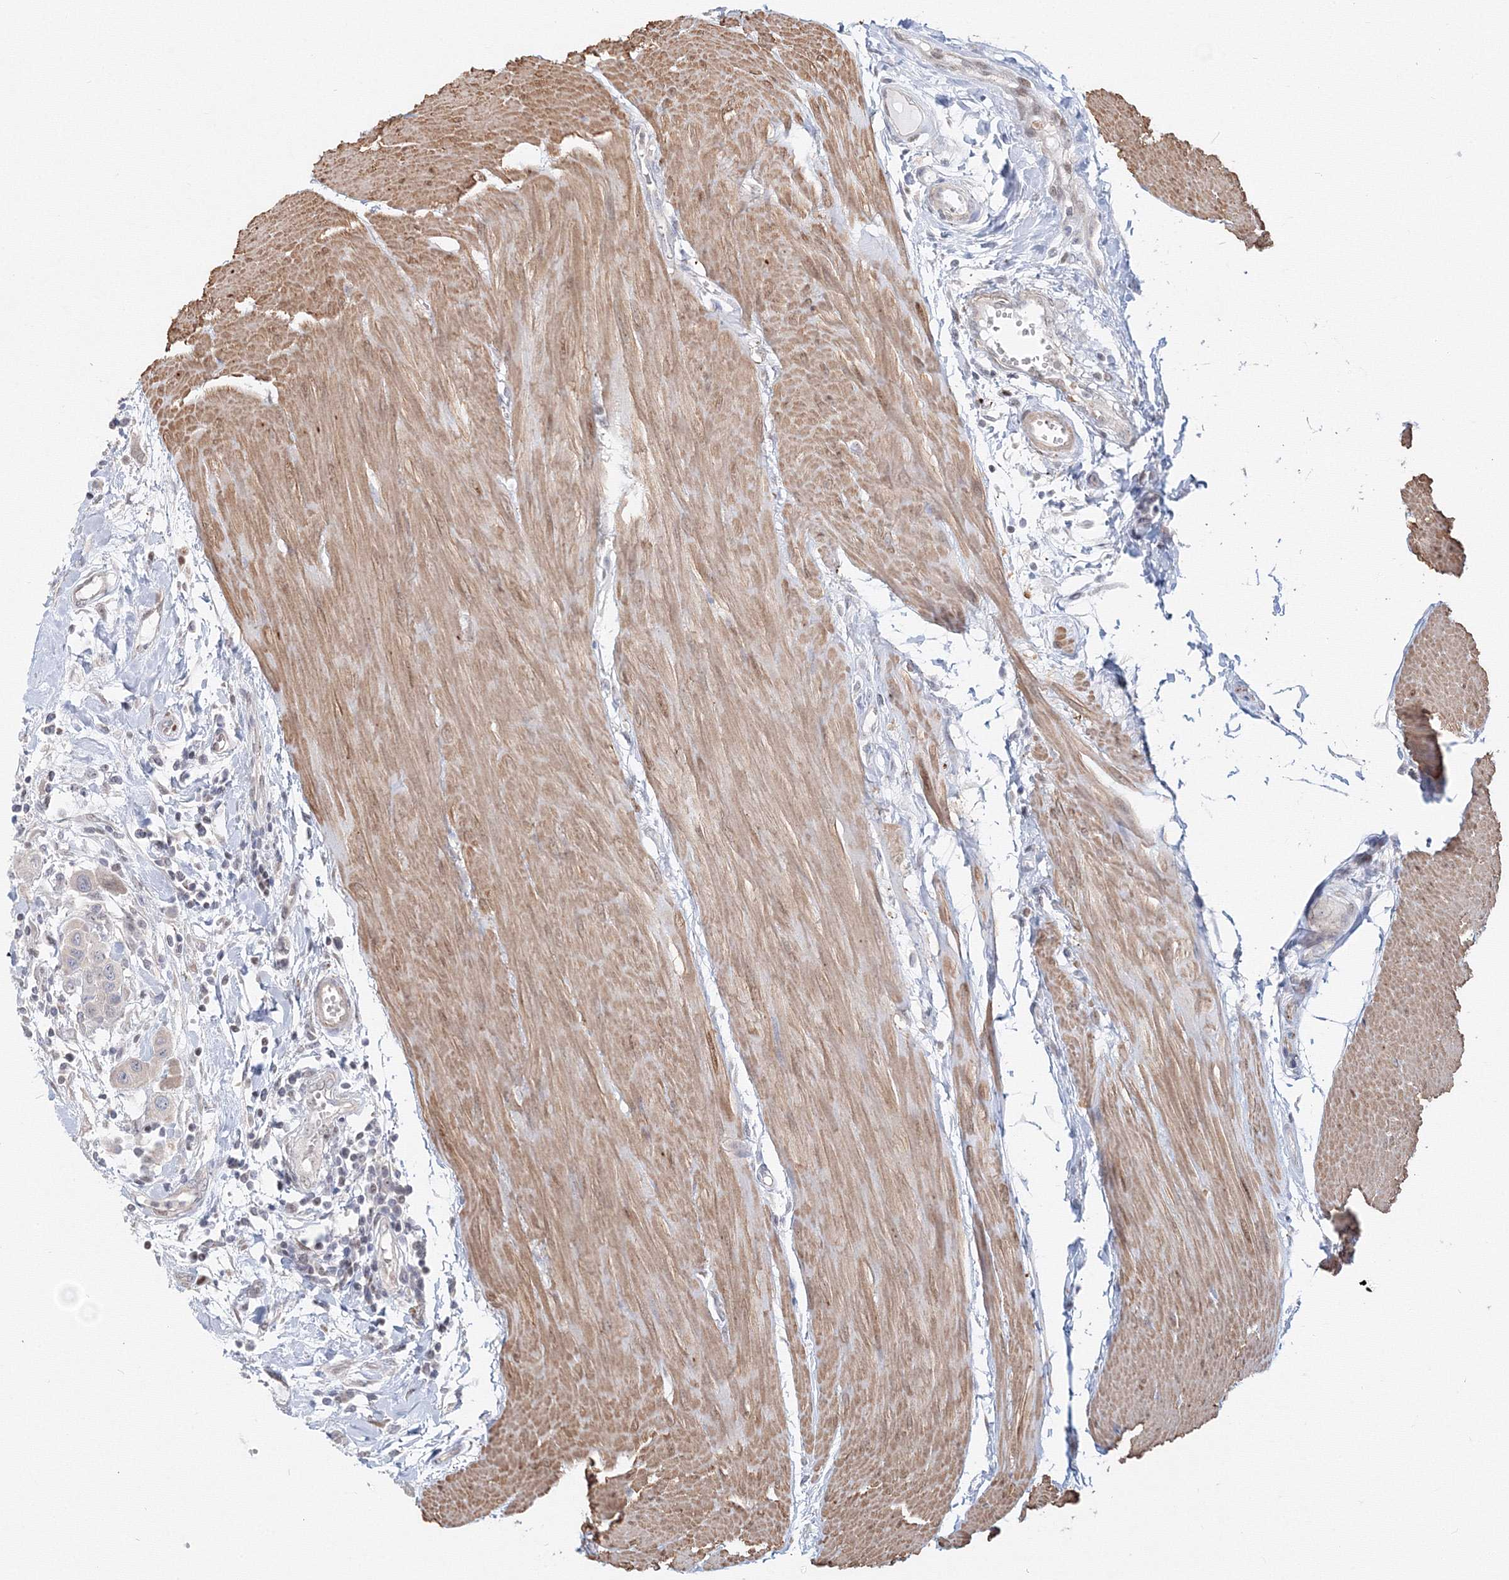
{"staining": {"intensity": "weak", "quantity": "<25%", "location": "cytoplasmic/membranous"}, "tissue": "urothelial cancer", "cell_type": "Tumor cells", "image_type": "cancer", "snomed": [{"axis": "morphology", "description": "Urothelial carcinoma, High grade"}, {"axis": "topography", "description": "Urinary bladder"}], "caption": "DAB (3,3'-diaminobenzidine) immunohistochemical staining of human urothelial carcinoma (high-grade) exhibits no significant staining in tumor cells.", "gene": "ARHGAP21", "patient": {"sex": "male", "age": 50}}